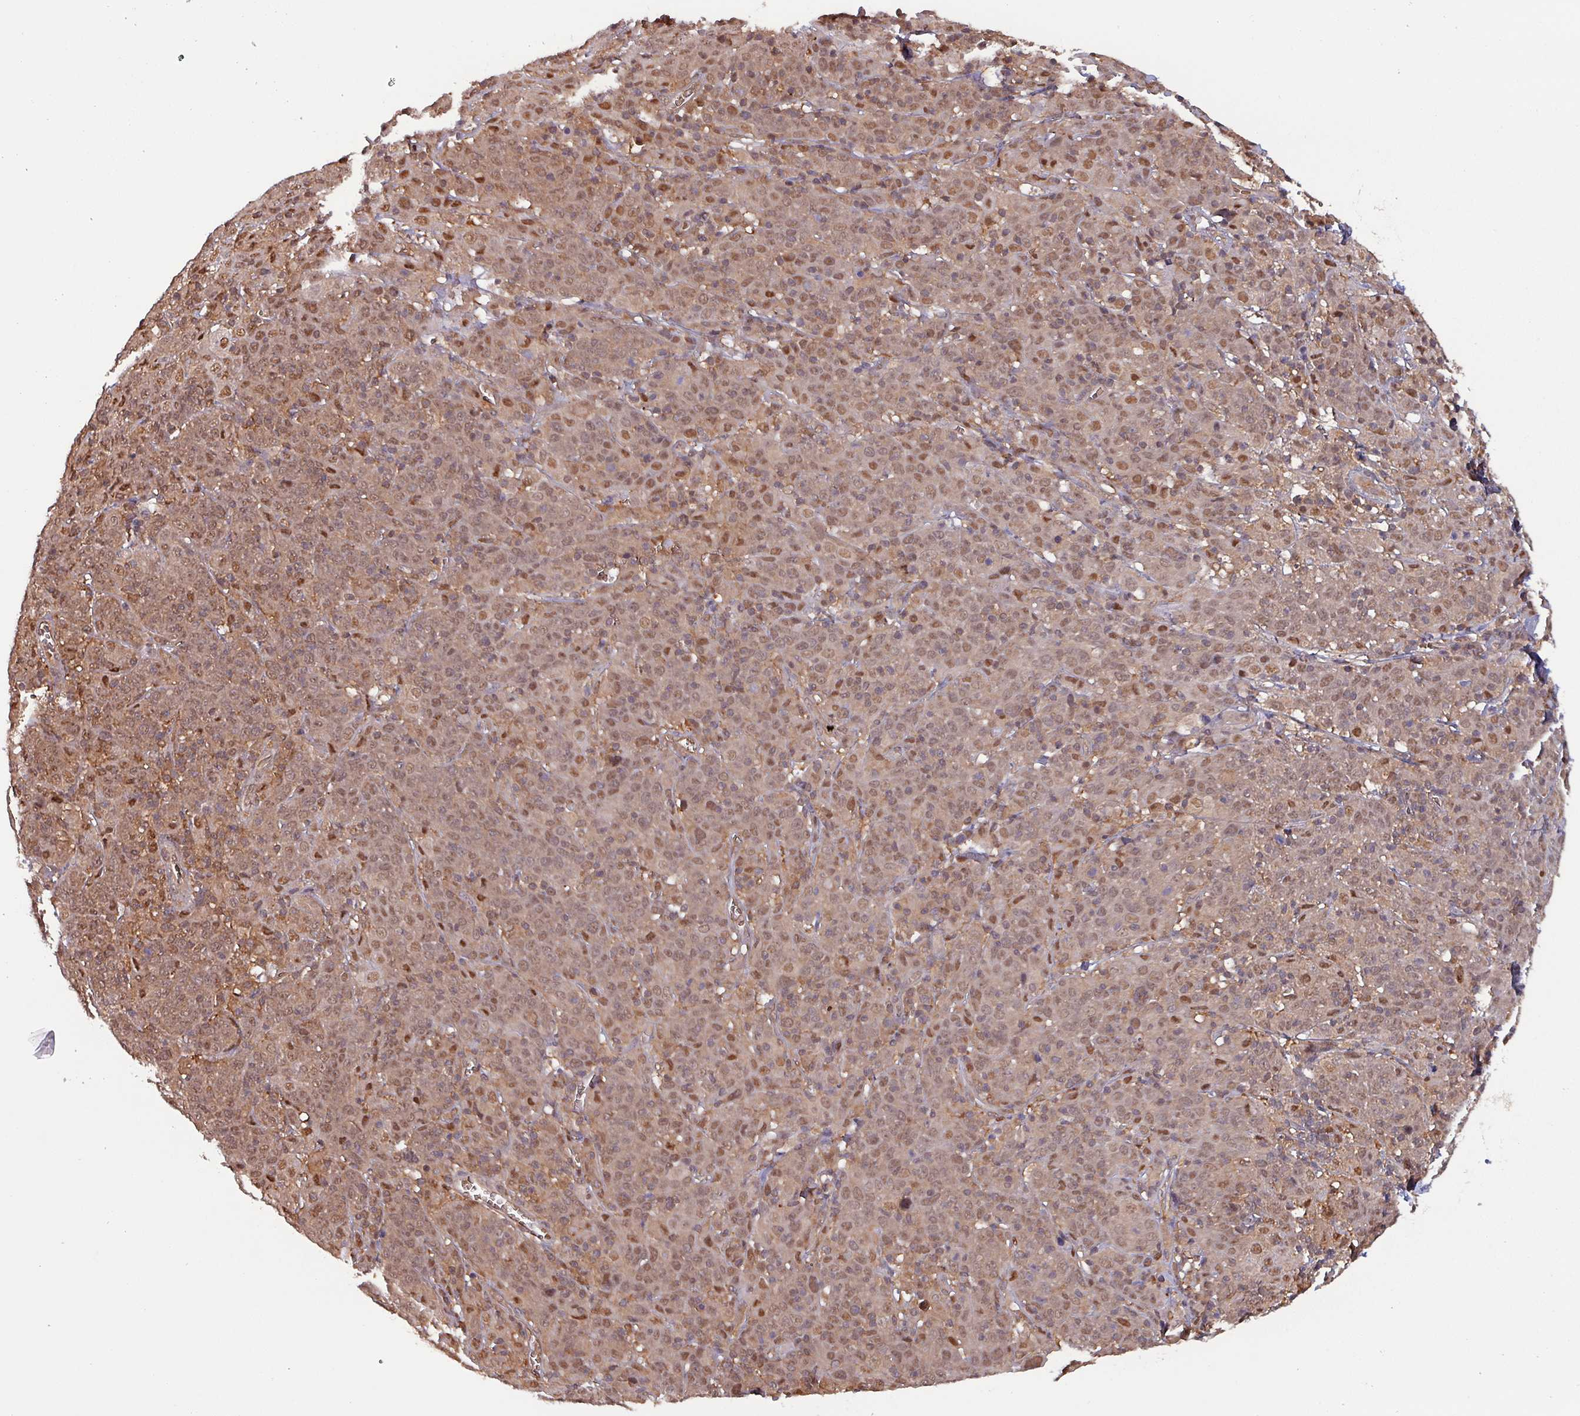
{"staining": {"intensity": "moderate", "quantity": ">75%", "location": "cytoplasmic/membranous,nuclear"}, "tissue": "cervical cancer", "cell_type": "Tumor cells", "image_type": "cancer", "snomed": [{"axis": "morphology", "description": "Squamous cell carcinoma, NOS"}, {"axis": "topography", "description": "Cervix"}], "caption": "The photomicrograph displays a brown stain indicating the presence of a protein in the cytoplasmic/membranous and nuclear of tumor cells in squamous cell carcinoma (cervical).", "gene": "PSMB8", "patient": {"sex": "female", "age": 67}}